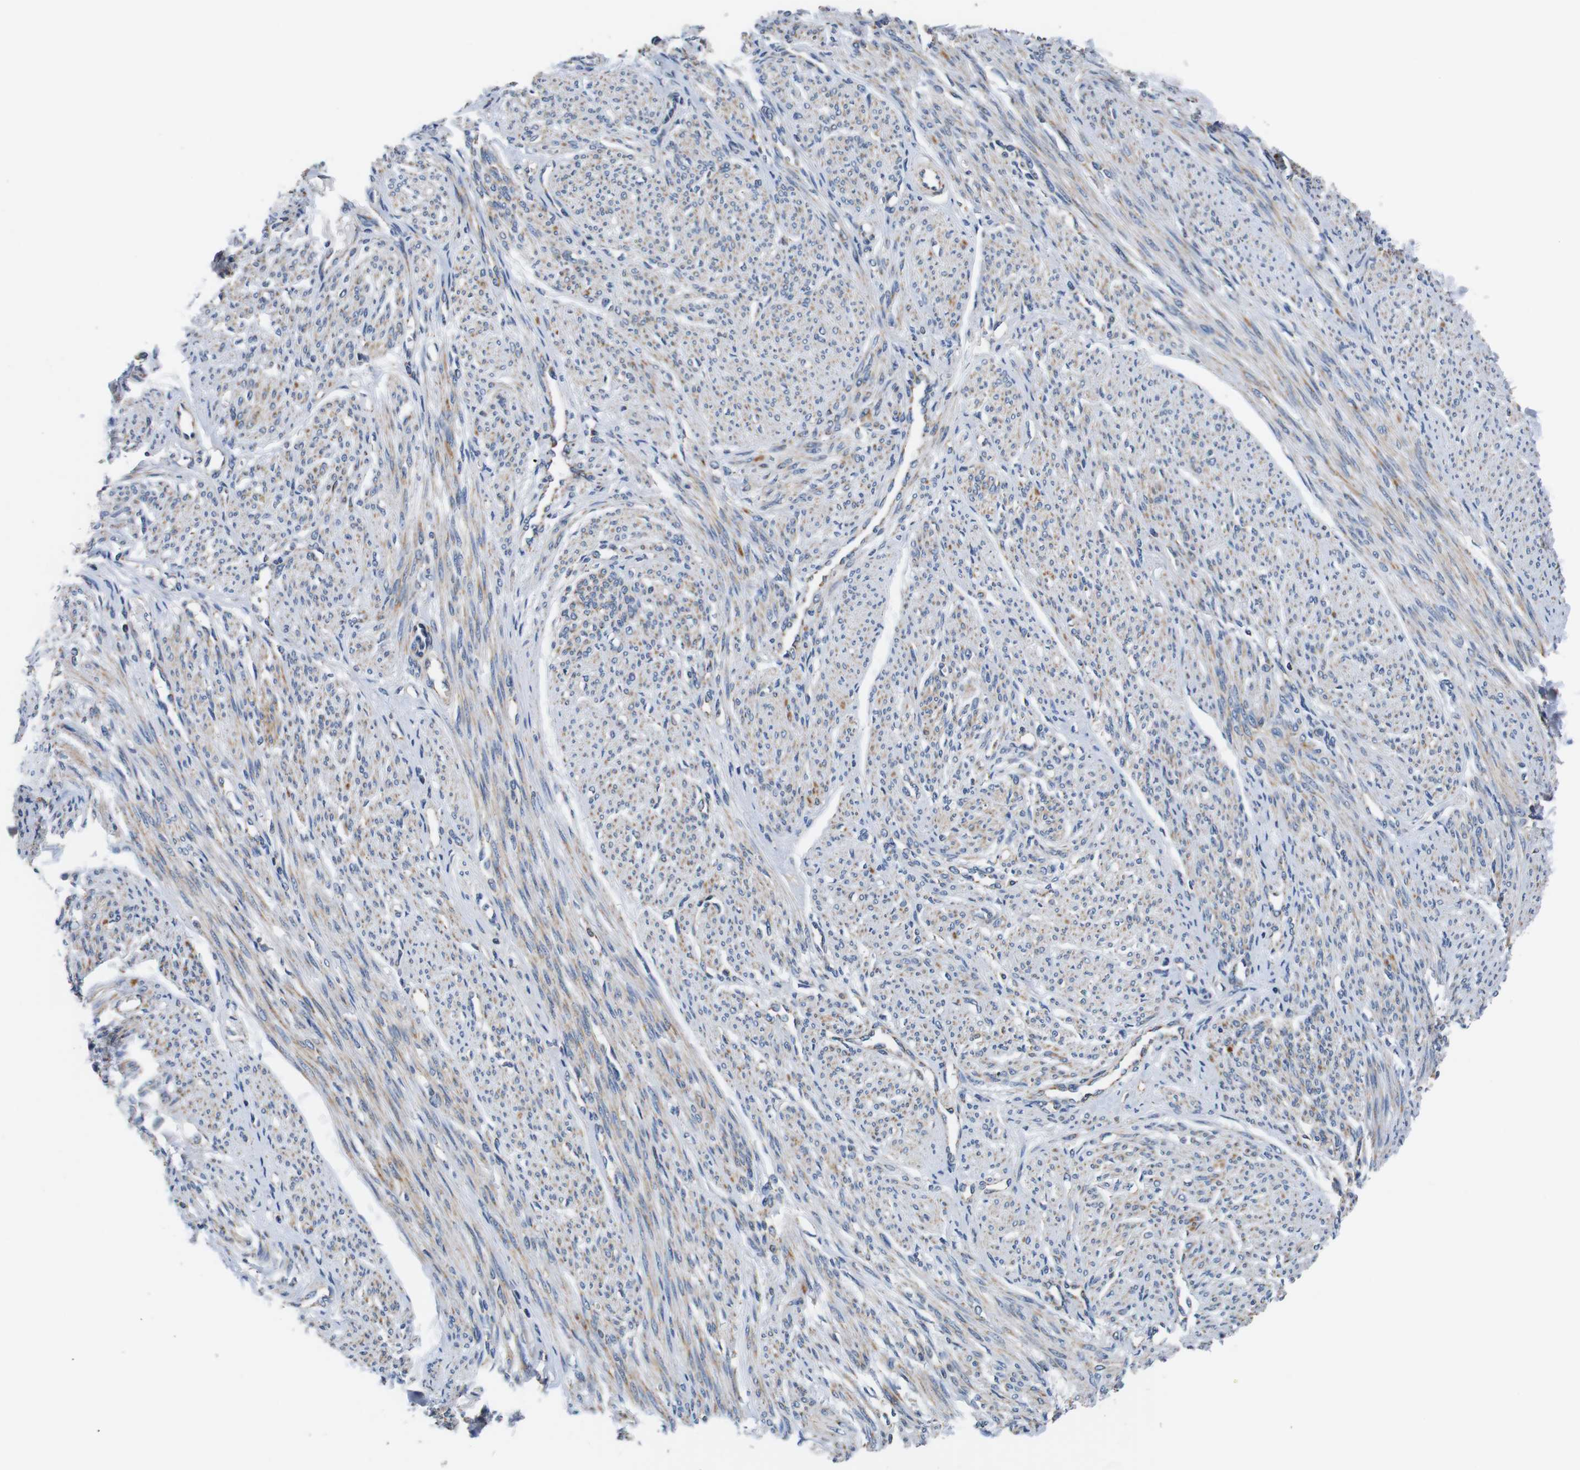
{"staining": {"intensity": "weak", "quantity": ">75%", "location": "cytoplasmic/membranous"}, "tissue": "smooth muscle", "cell_type": "Smooth muscle cells", "image_type": "normal", "snomed": [{"axis": "morphology", "description": "Normal tissue, NOS"}, {"axis": "topography", "description": "Smooth muscle"}], "caption": "Immunohistochemistry of normal smooth muscle reveals low levels of weak cytoplasmic/membranous staining in approximately >75% of smooth muscle cells.", "gene": "LRP4", "patient": {"sex": "female", "age": 65}}